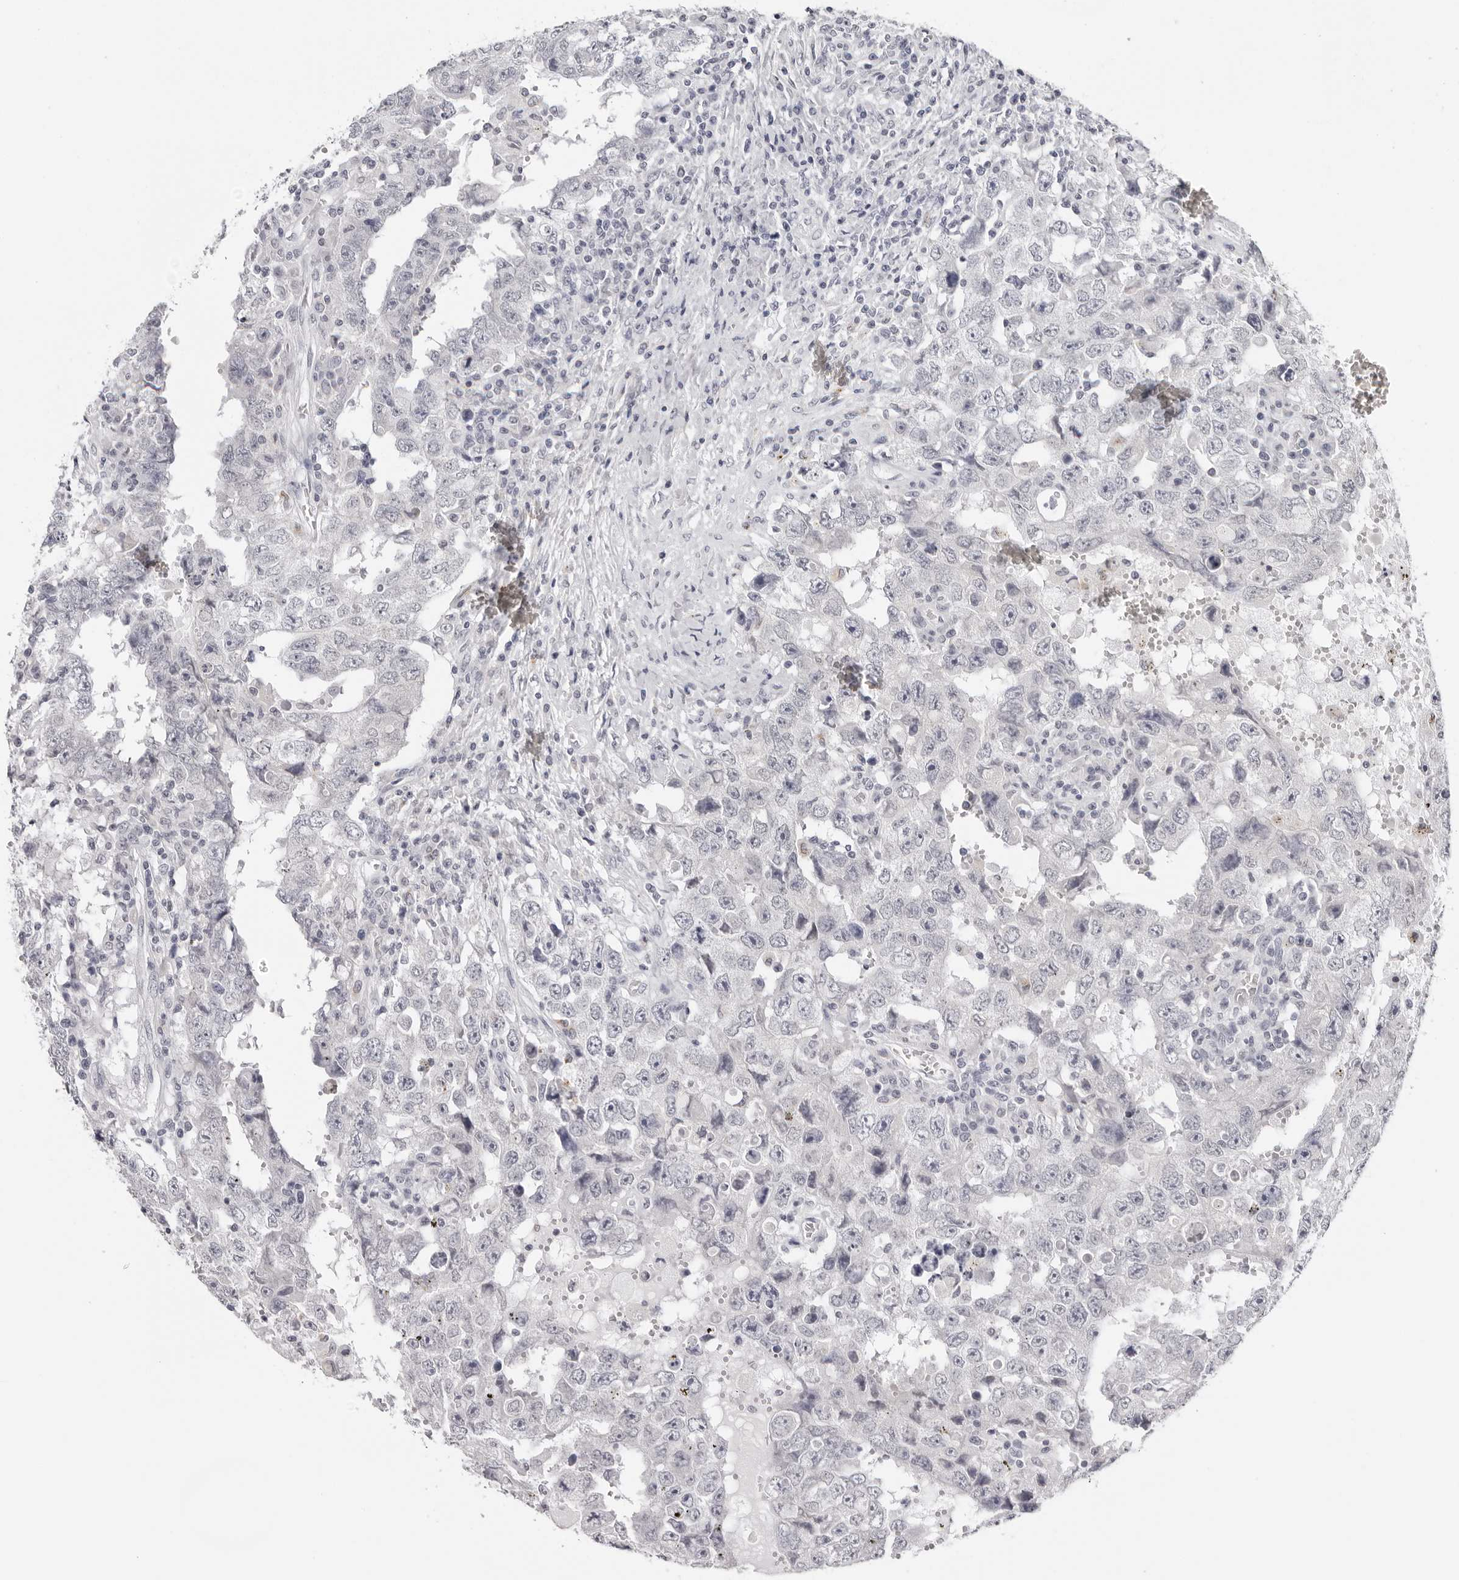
{"staining": {"intensity": "negative", "quantity": "none", "location": "none"}, "tissue": "testis cancer", "cell_type": "Tumor cells", "image_type": "cancer", "snomed": [{"axis": "morphology", "description": "Carcinoma, Embryonal, NOS"}, {"axis": "topography", "description": "Testis"}], "caption": "This is an IHC photomicrograph of human testis cancer (embryonal carcinoma). There is no expression in tumor cells.", "gene": "PRUNE1", "patient": {"sex": "male", "age": 26}}